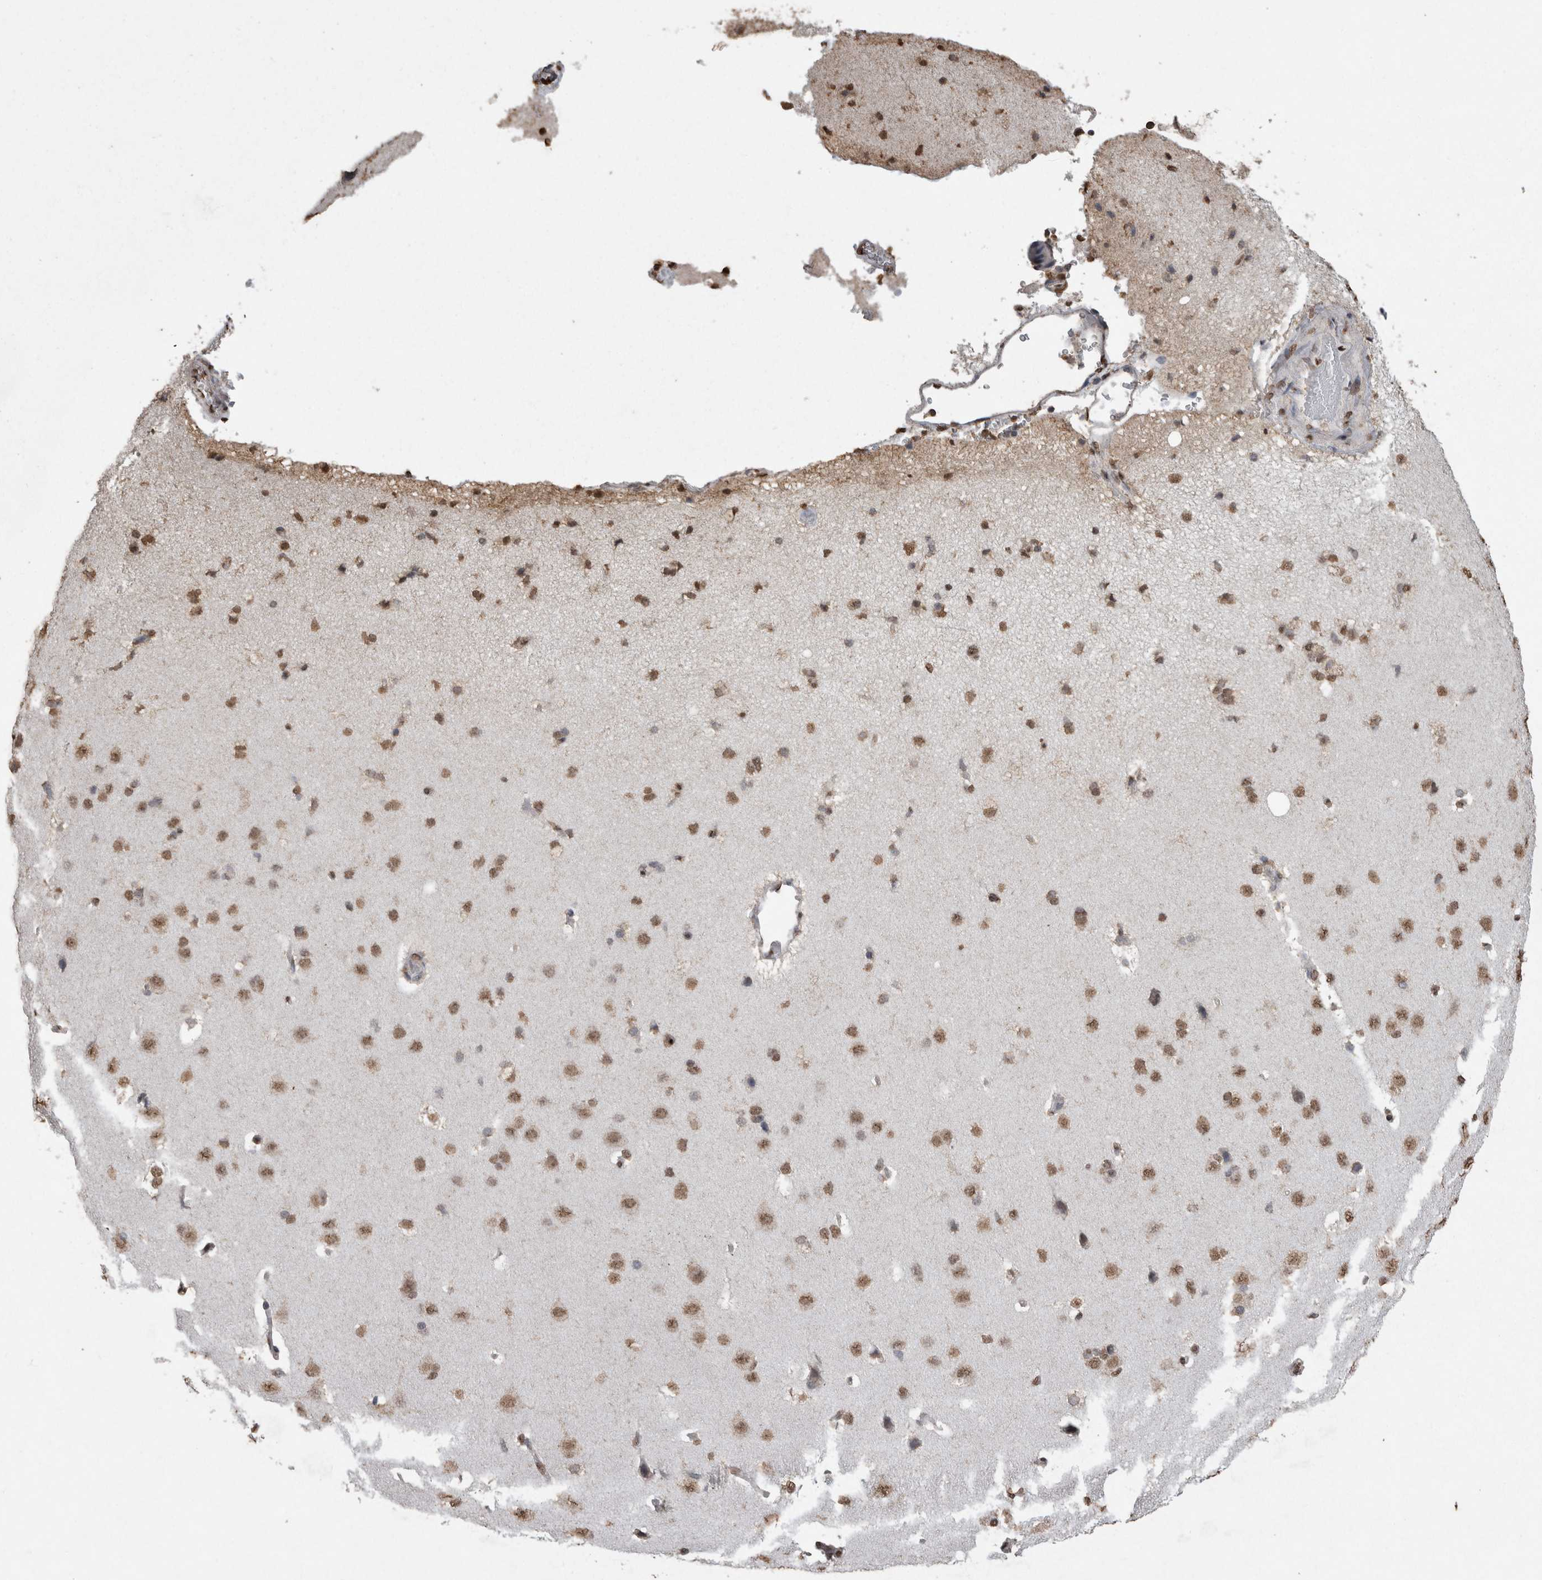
{"staining": {"intensity": "moderate", "quantity": ">75%", "location": "nuclear"}, "tissue": "cerebral cortex", "cell_type": "Endothelial cells", "image_type": "normal", "snomed": [{"axis": "morphology", "description": "Normal tissue, NOS"}, {"axis": "topography", "description": "Cerebral cortex"}], "caption": "The immunohistochemical stain shows moderate nuclear expression in endothelial cells of normal cerebral cortex. The staining is performed using DAB (3,3'-diaminobenzidine) brown chromogen to label protein expression. The nuclei are counter-stained blue using hematoxylin.", "gene": "SMAD7", "patient": {"sex": "male", "age": 62}}